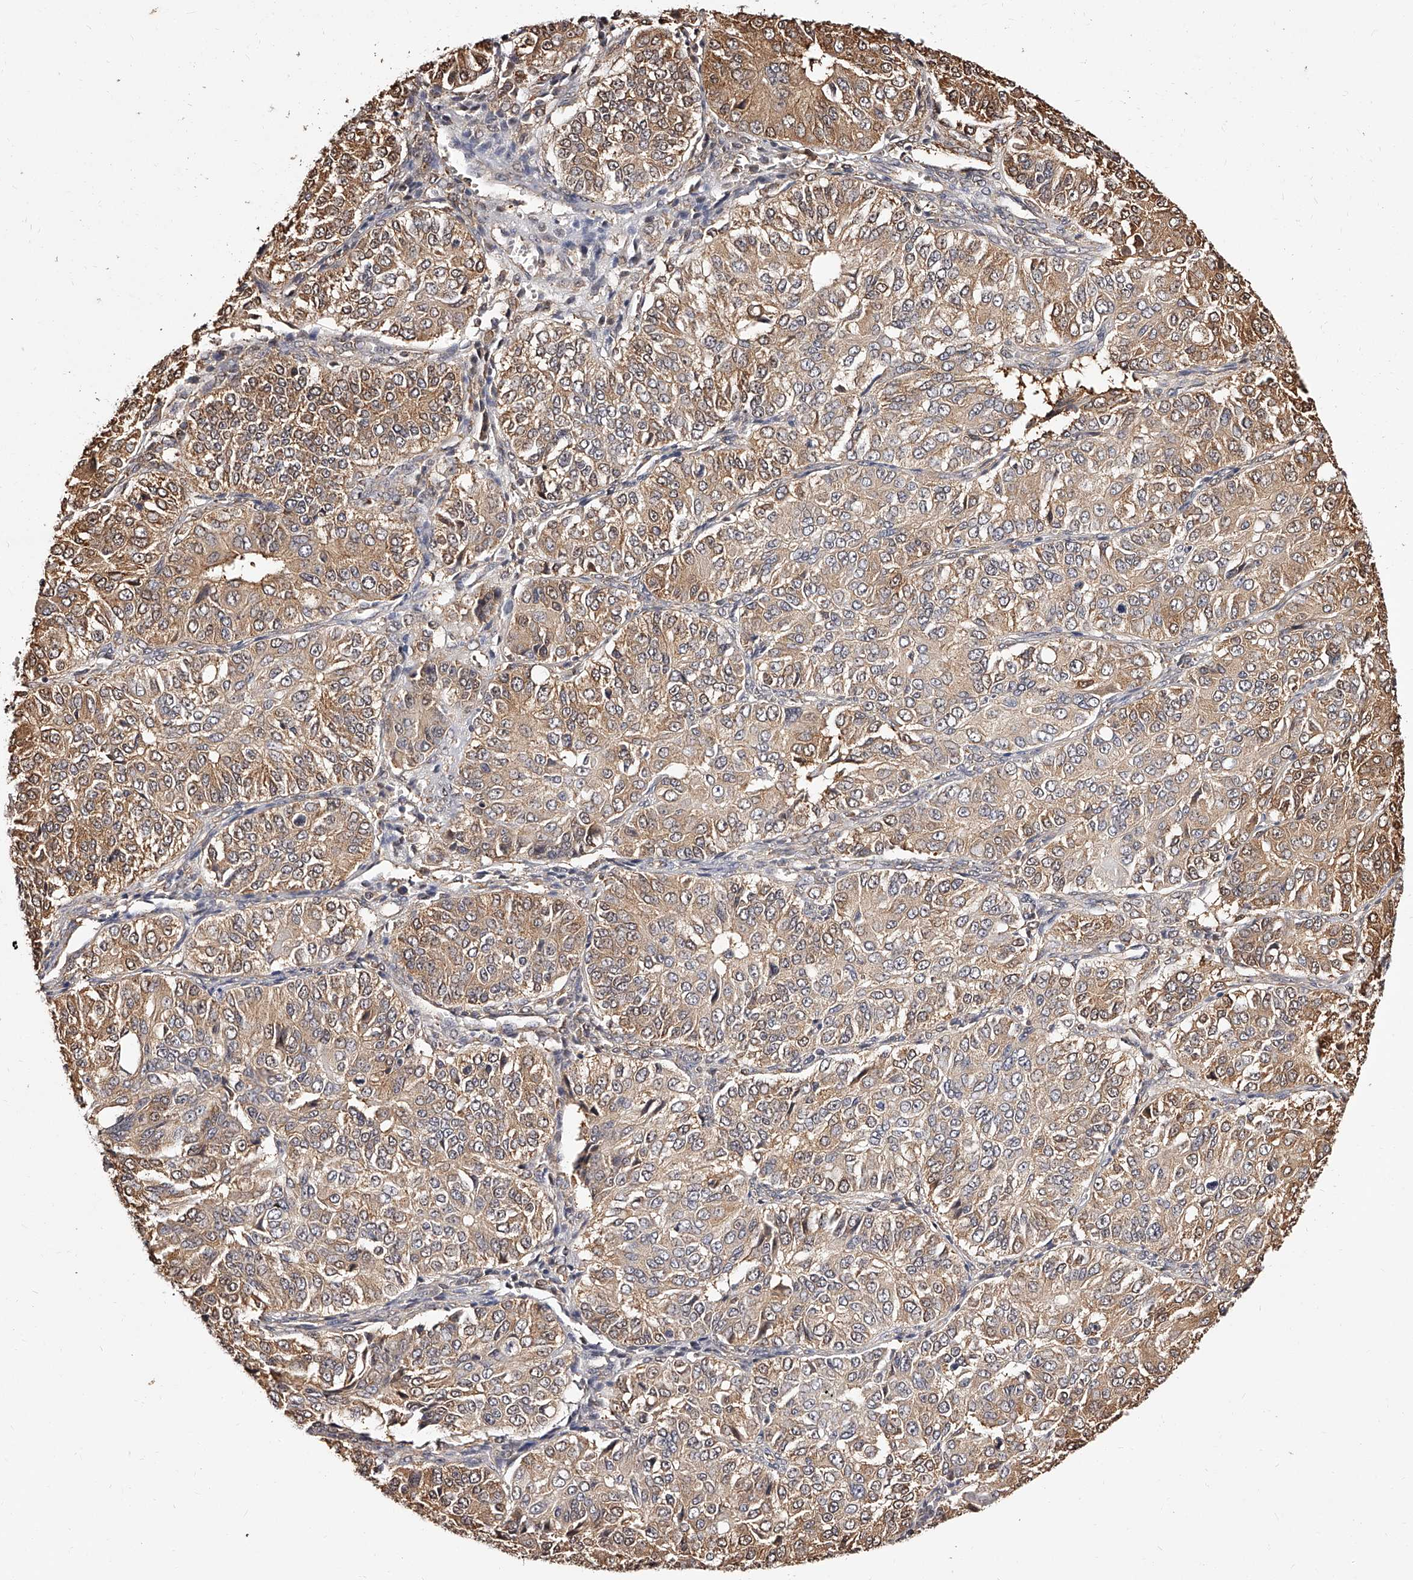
{"staining": {"intensity": "moderate", "quantity": ">75%", "location": "cytoplasmic/membranous"}, "tissue": "ovarian cancer", "cell_type": "Tumor cells", "image_type": "cancer", "snomed": [{"axis": "morphology", "description": "Carcinoma, endometroid"}, {"axis": "topography", "description": "Ovary"}], "caption": "IHC staining of ovarian endometroid carcinoma, which exhibits medium levels of moderate cytoplasmic/membranous staining in about >75% of tumor cells indicating moderate cytoplasmic/membranous protein positivity. The staining was performed using DAB (3,3'-diaminobenzidine) (brown) for protein detection and nuclei were counterstained in hematoxylin (blue).", "gene": "ZNF582", "patient": {"sex": "female", "age": 51}}